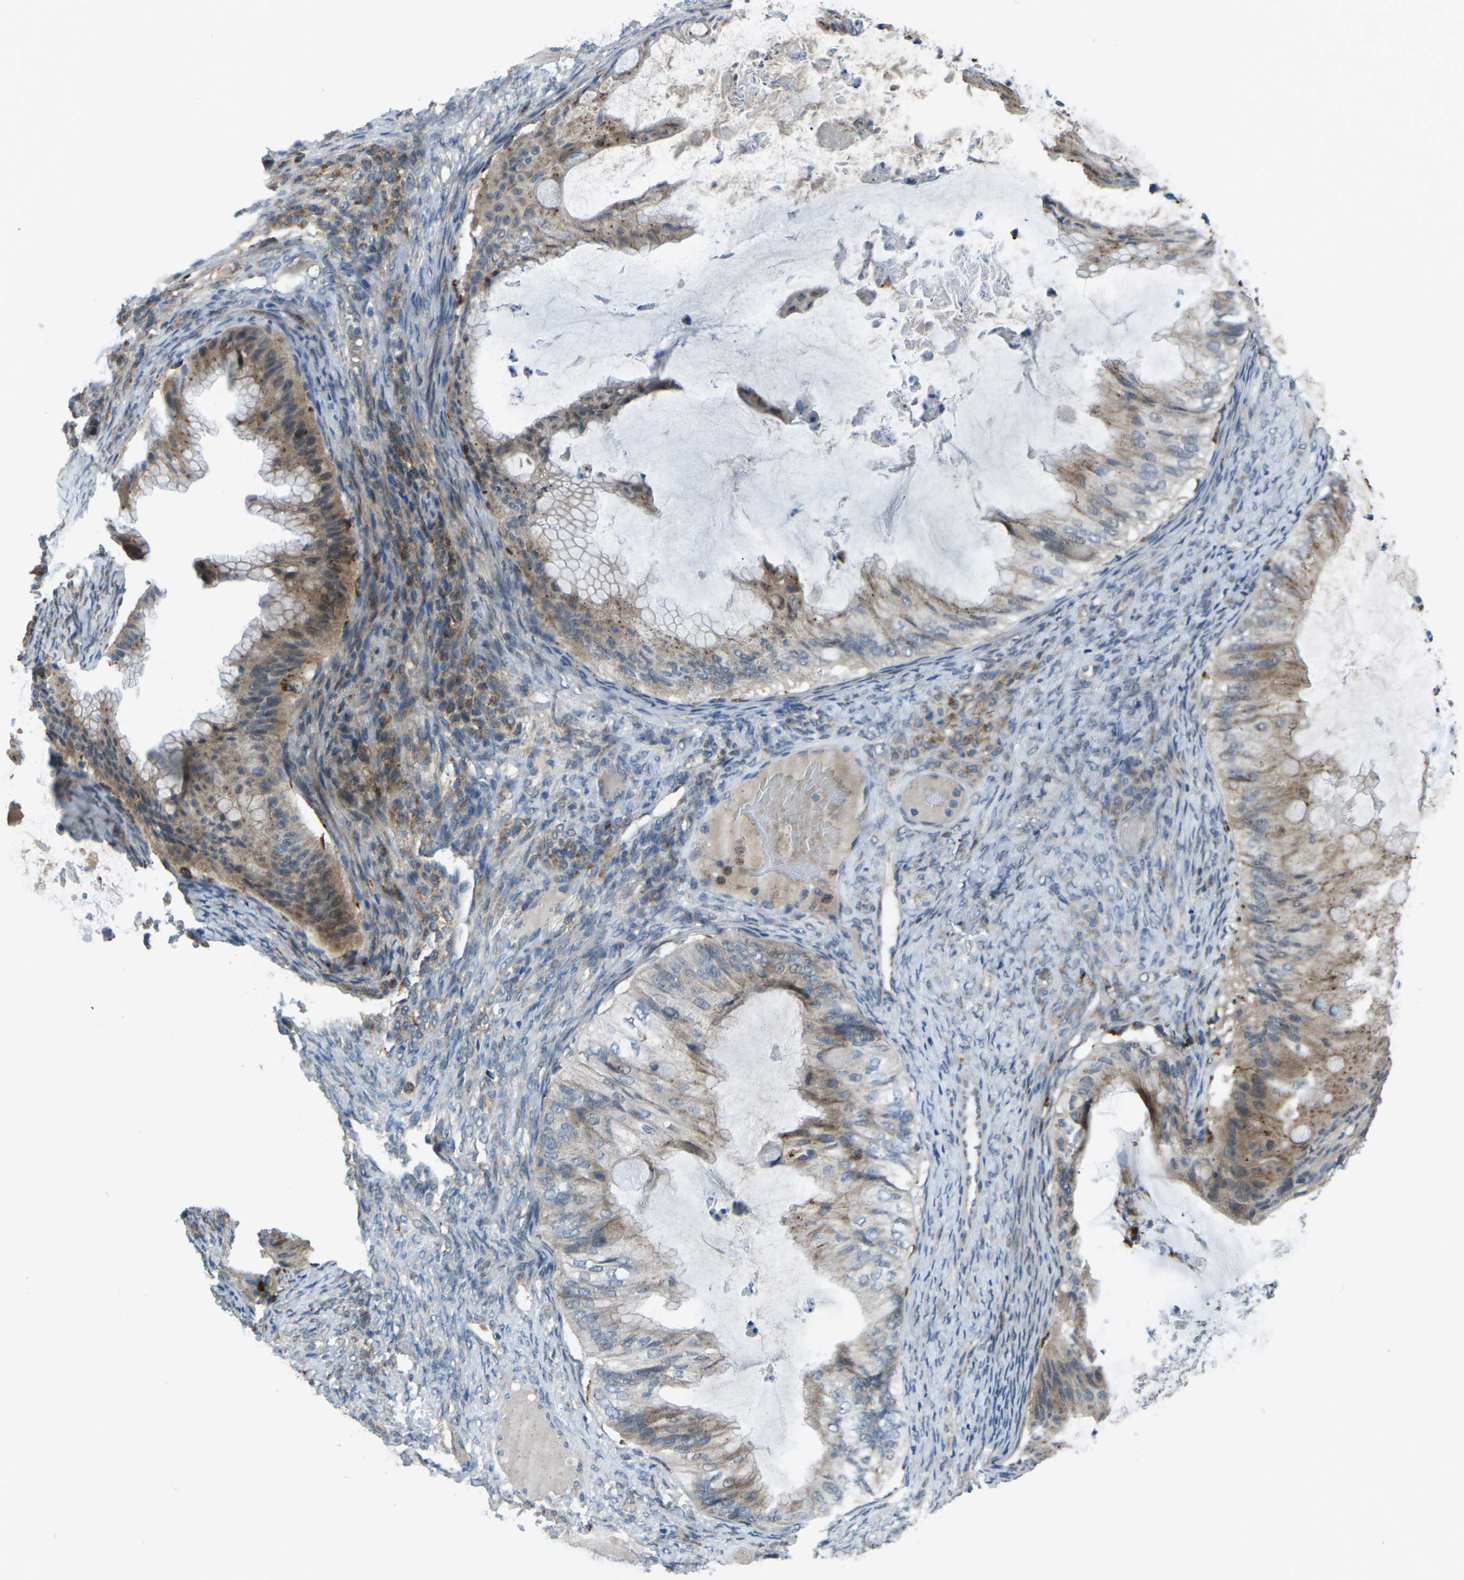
{"staining": {"intensity": "moderate", "quantity": ">75%", "location": "cytoplasmic/membranous"}, "tissue": "ovarian cancer", "cell_type": "Tumor cells", "image_type": "cancer", "snomed": [{"axis": "morphology", "description": "Cystadenocarcinoma, mucinous, NOS"}, {"axis": "topography", "description": "Ovary"}], "caption": "IHC of ovarian cancer (mucinous cystadenocarcinoma) demonstrates medium levels of moderate cytoplasmic/membranous positivity in about >75% of tumor cells.", "gene": "SLC31A2", "patient": {"sex": "female", "age": 61}}